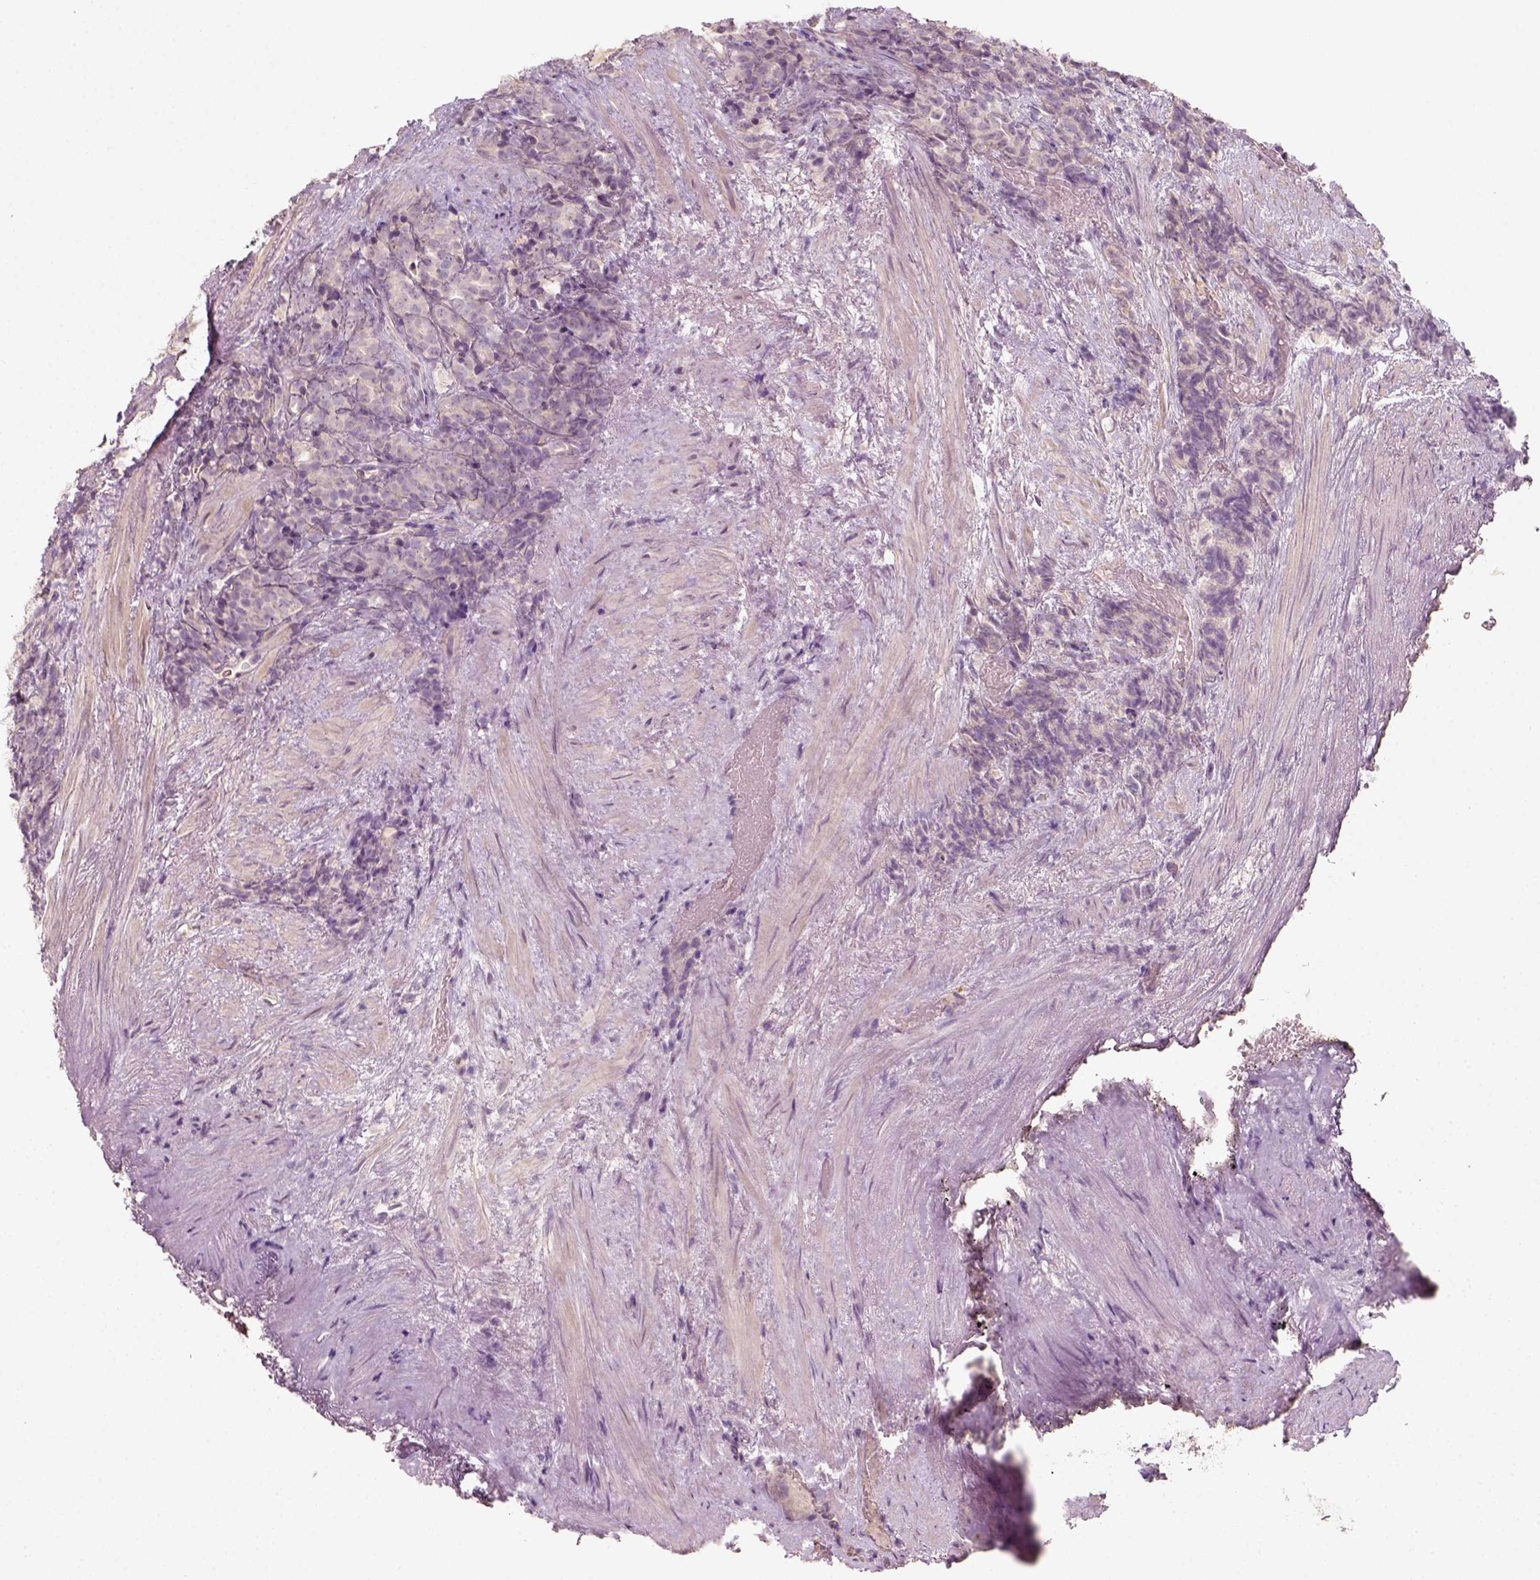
{"staining": {"intensity": "negative", "quantity": "none", "location": "none"}, "tissue": "prostate cancer", "cell_type": "Tumor cells", "image_type": "cancer", "snomed": [{"axis": "morphology", "description": "Adenocarcinoma, High grade"}, {"axis": "topography", "description": "Prostate"}], "caption": "DAB immunohistochemical staining of human high-grade adenocarcinoma (prostate) exhibits no significant staining in tumor cells.", "gene": "AQP9", "patient": {"sex": "male", "age": 84}}